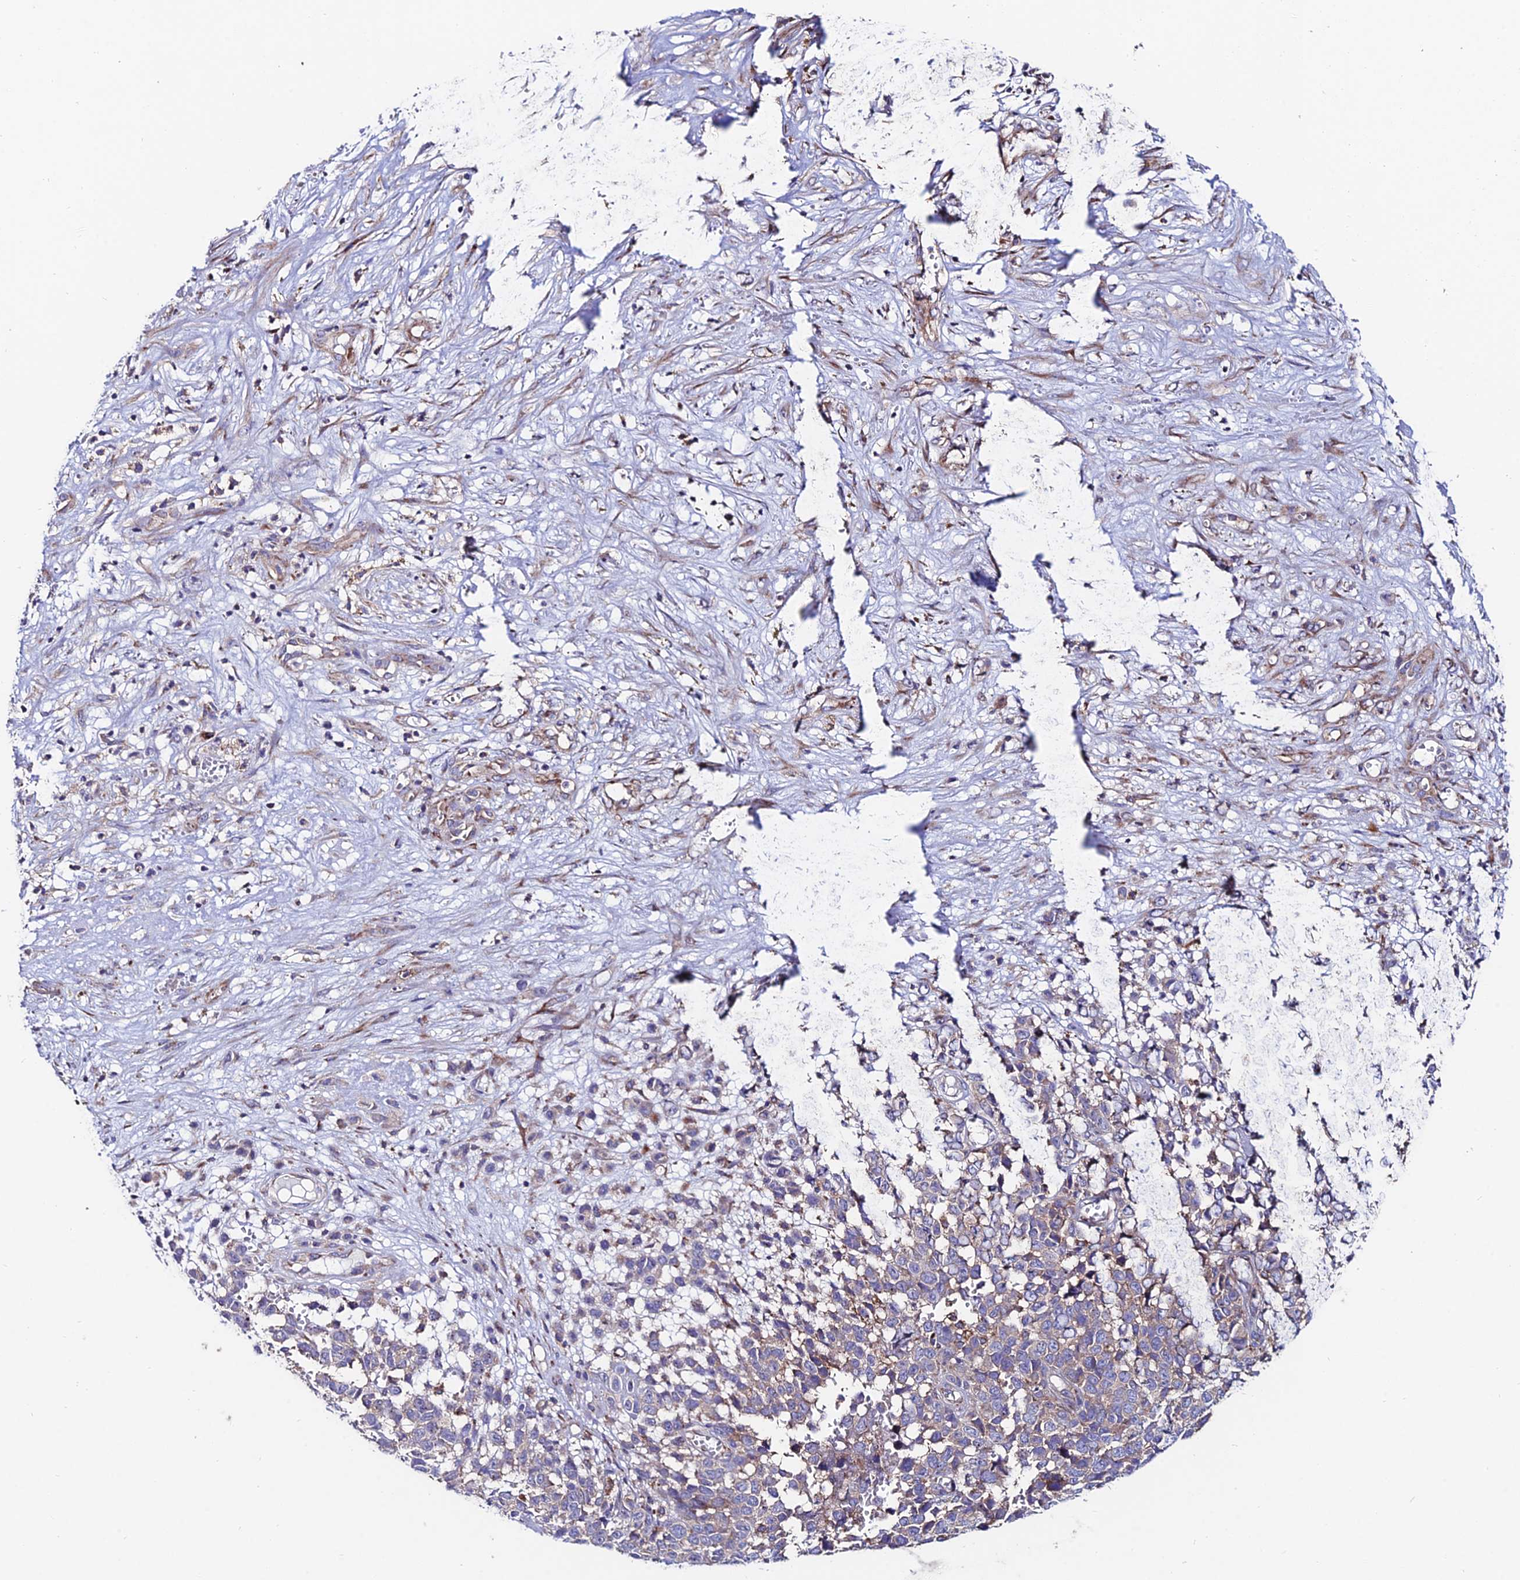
{"staining": {"intensity": "weak", "quantity": "<25%", "location": "cytoplasmic/membranous"}, "tissue": "melanoma", "cell_type": "Tumor cells", "image_type": "cancer", "snomed": [{"axis": "morphology", "description": "Malignant melanoma, NOS"}, {"axis": "topography", "description": "Nose, NOS"}], "caption": "High magnification brightfield microscopy of malignant melanoma stained with DAB (brown) and counterstained with hematoxylin (blue): tumor cells show no significant expression.", "gene": "EIF3K", "patient": {"sex": "female", "age": 48}}